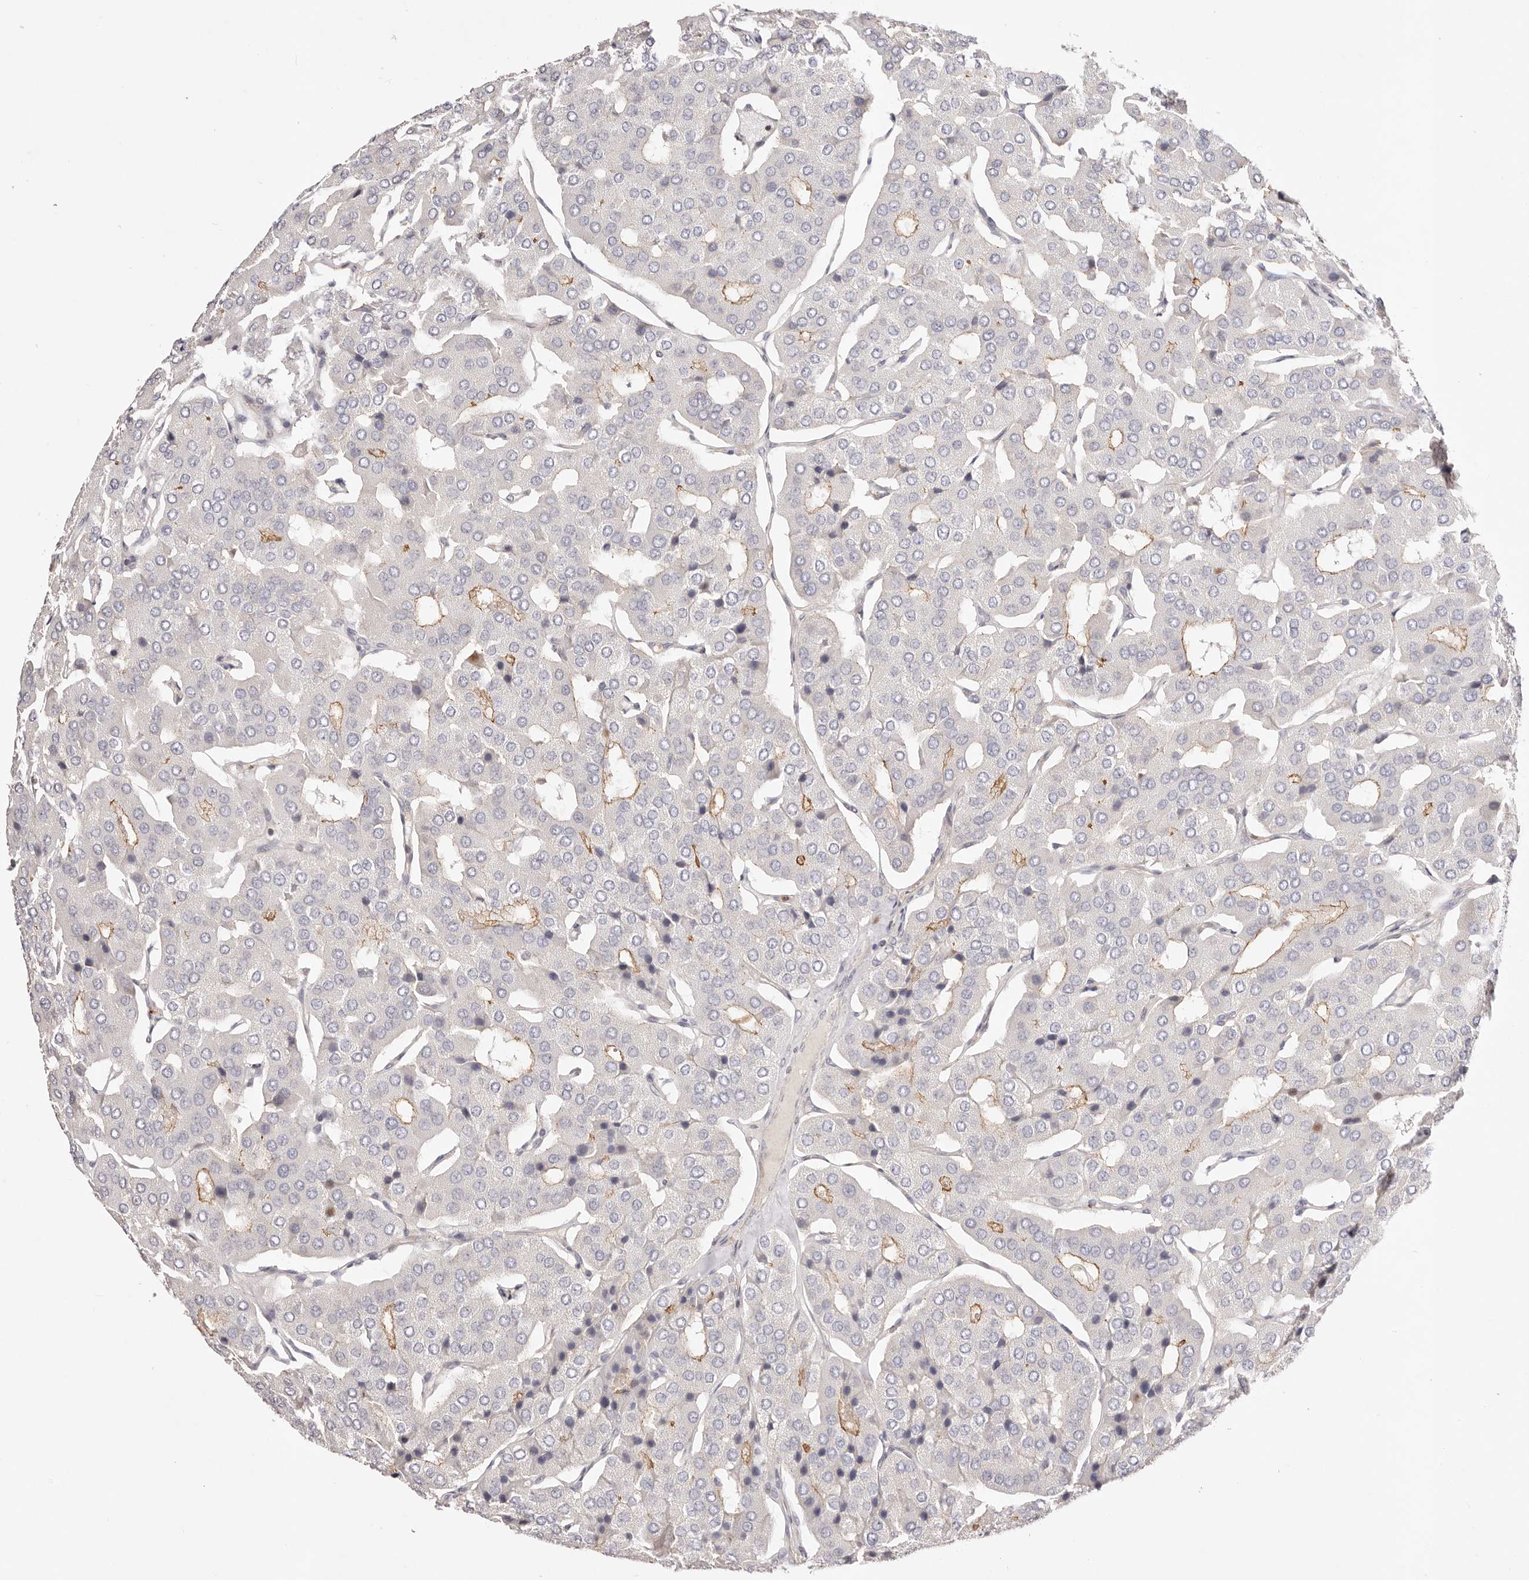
{"staining": {"intensity": "moderate", "quantity": "<25%", "location": "cytoplasmic/membranous"}, "tissue": "parathyroid gland", "cell_type": "Glandular cells", "image_type": "normal", "snomed": [{"axis": "morphology", "description": "Normal tissue, NOS"}, {"axis": "morphology", "description": "Adenoma, NOS"}, {"axis": "topography", "description": "Parathyroid gland"}], "caption": "Parathyroid gland stained for a protein (brown) demonstrates moderate cytoplasmic/membranous positive expression in approximately <25% of glandular cells.", "gene": "SLC35B2", "patient": {"sex": "female", "age": 86}}